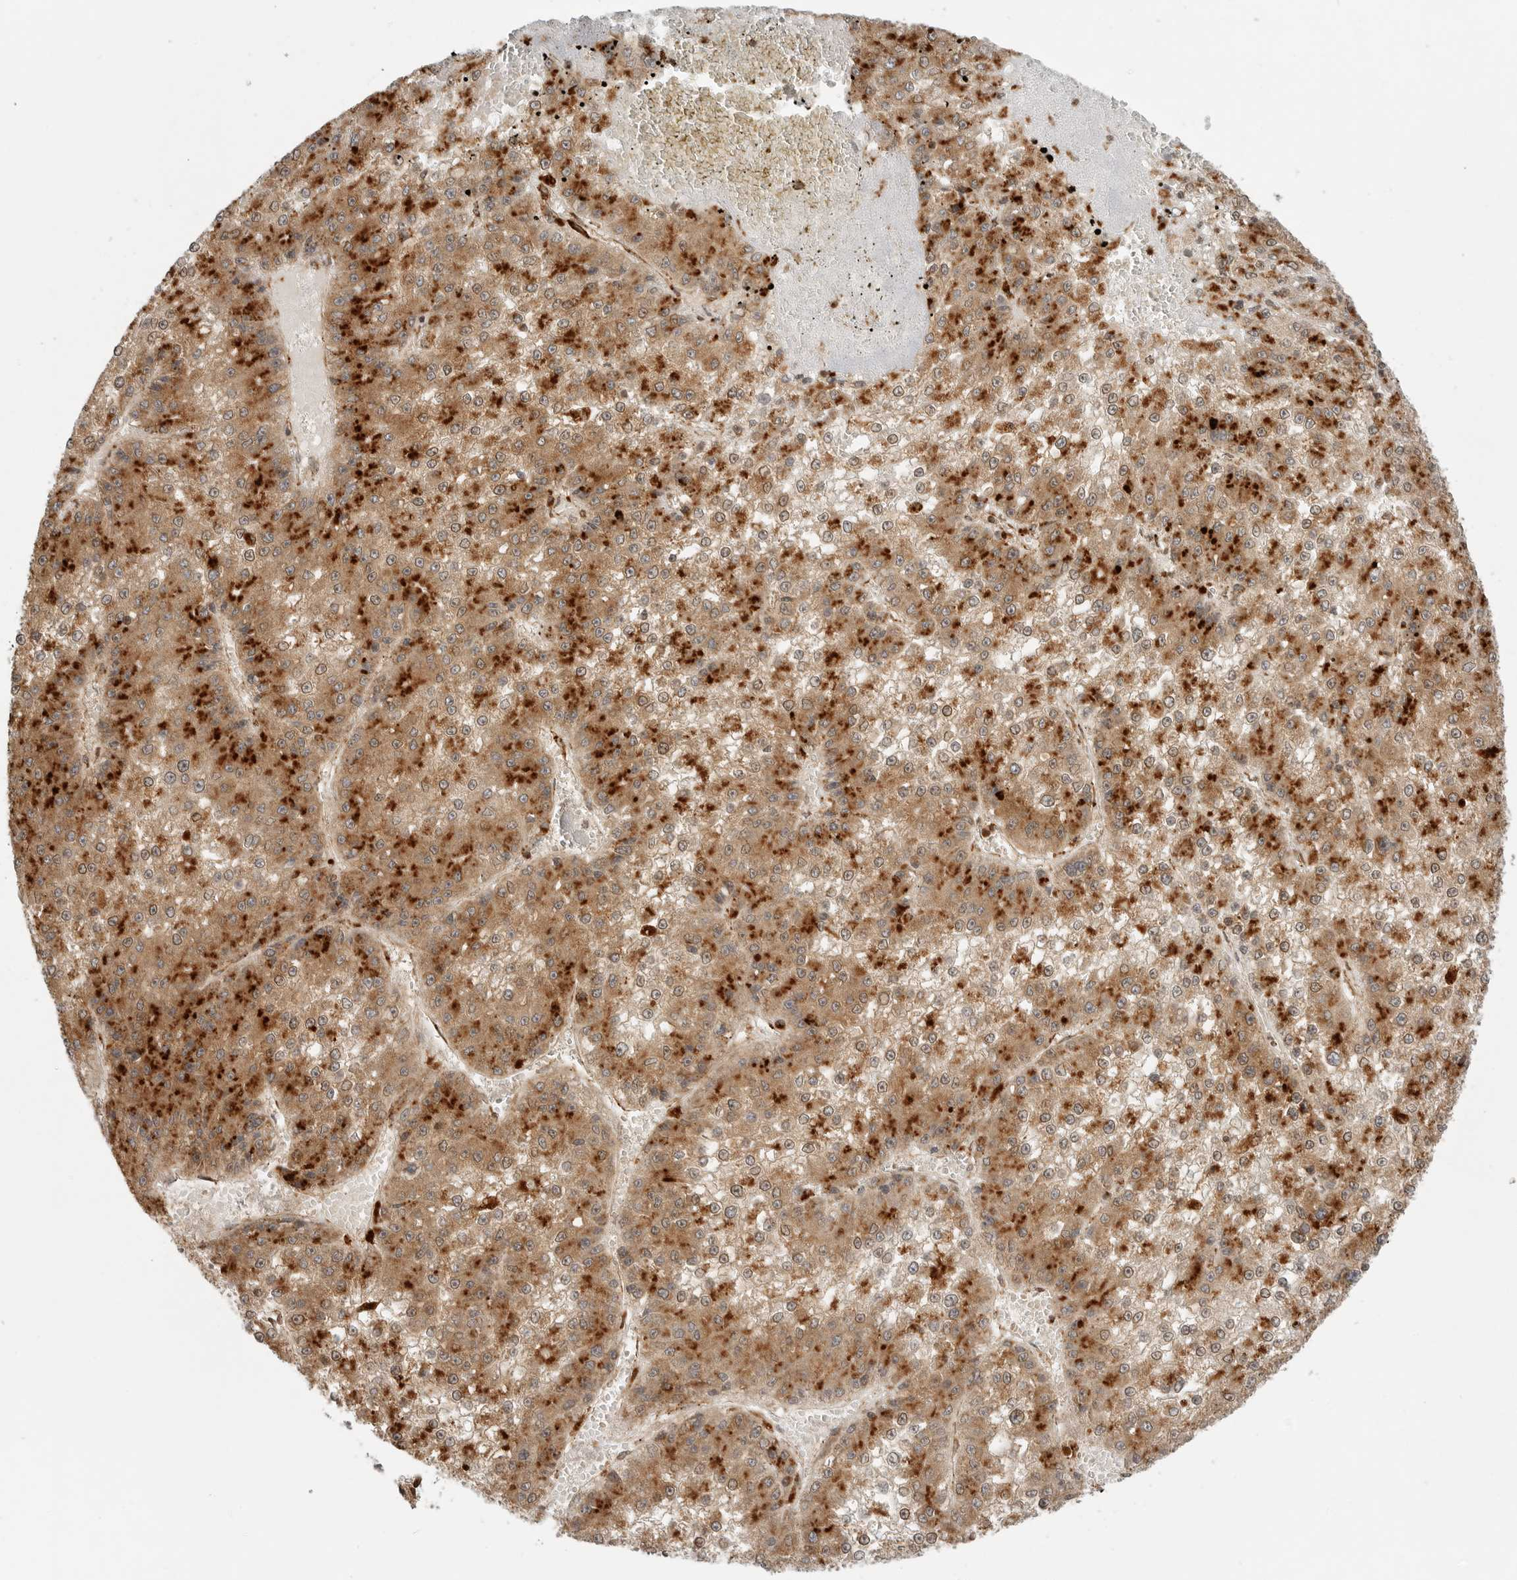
{"staining": {"intensity": "strong", "quantity": ">75%", "location": "cytoplasmic/membranous"}, "tissue": "liver cancer", "cell_type": "Tumor cells", "image_type": "cancer", "snomed": [{"axis": "morphology", "description": "Carcinoma, Hepatocellular, NOS"}, {"axis": "topography", "description": "Liver"}], "caption": "Immunohistochemical staining of human hepatocellular carcinoma (liver) demonstrates high levels of strong cytoplasmic/membranous protein expression in approximately >75% of tumor cells.", "gene": "IDUA", "patient": {"sex": "female", "age": 73}}